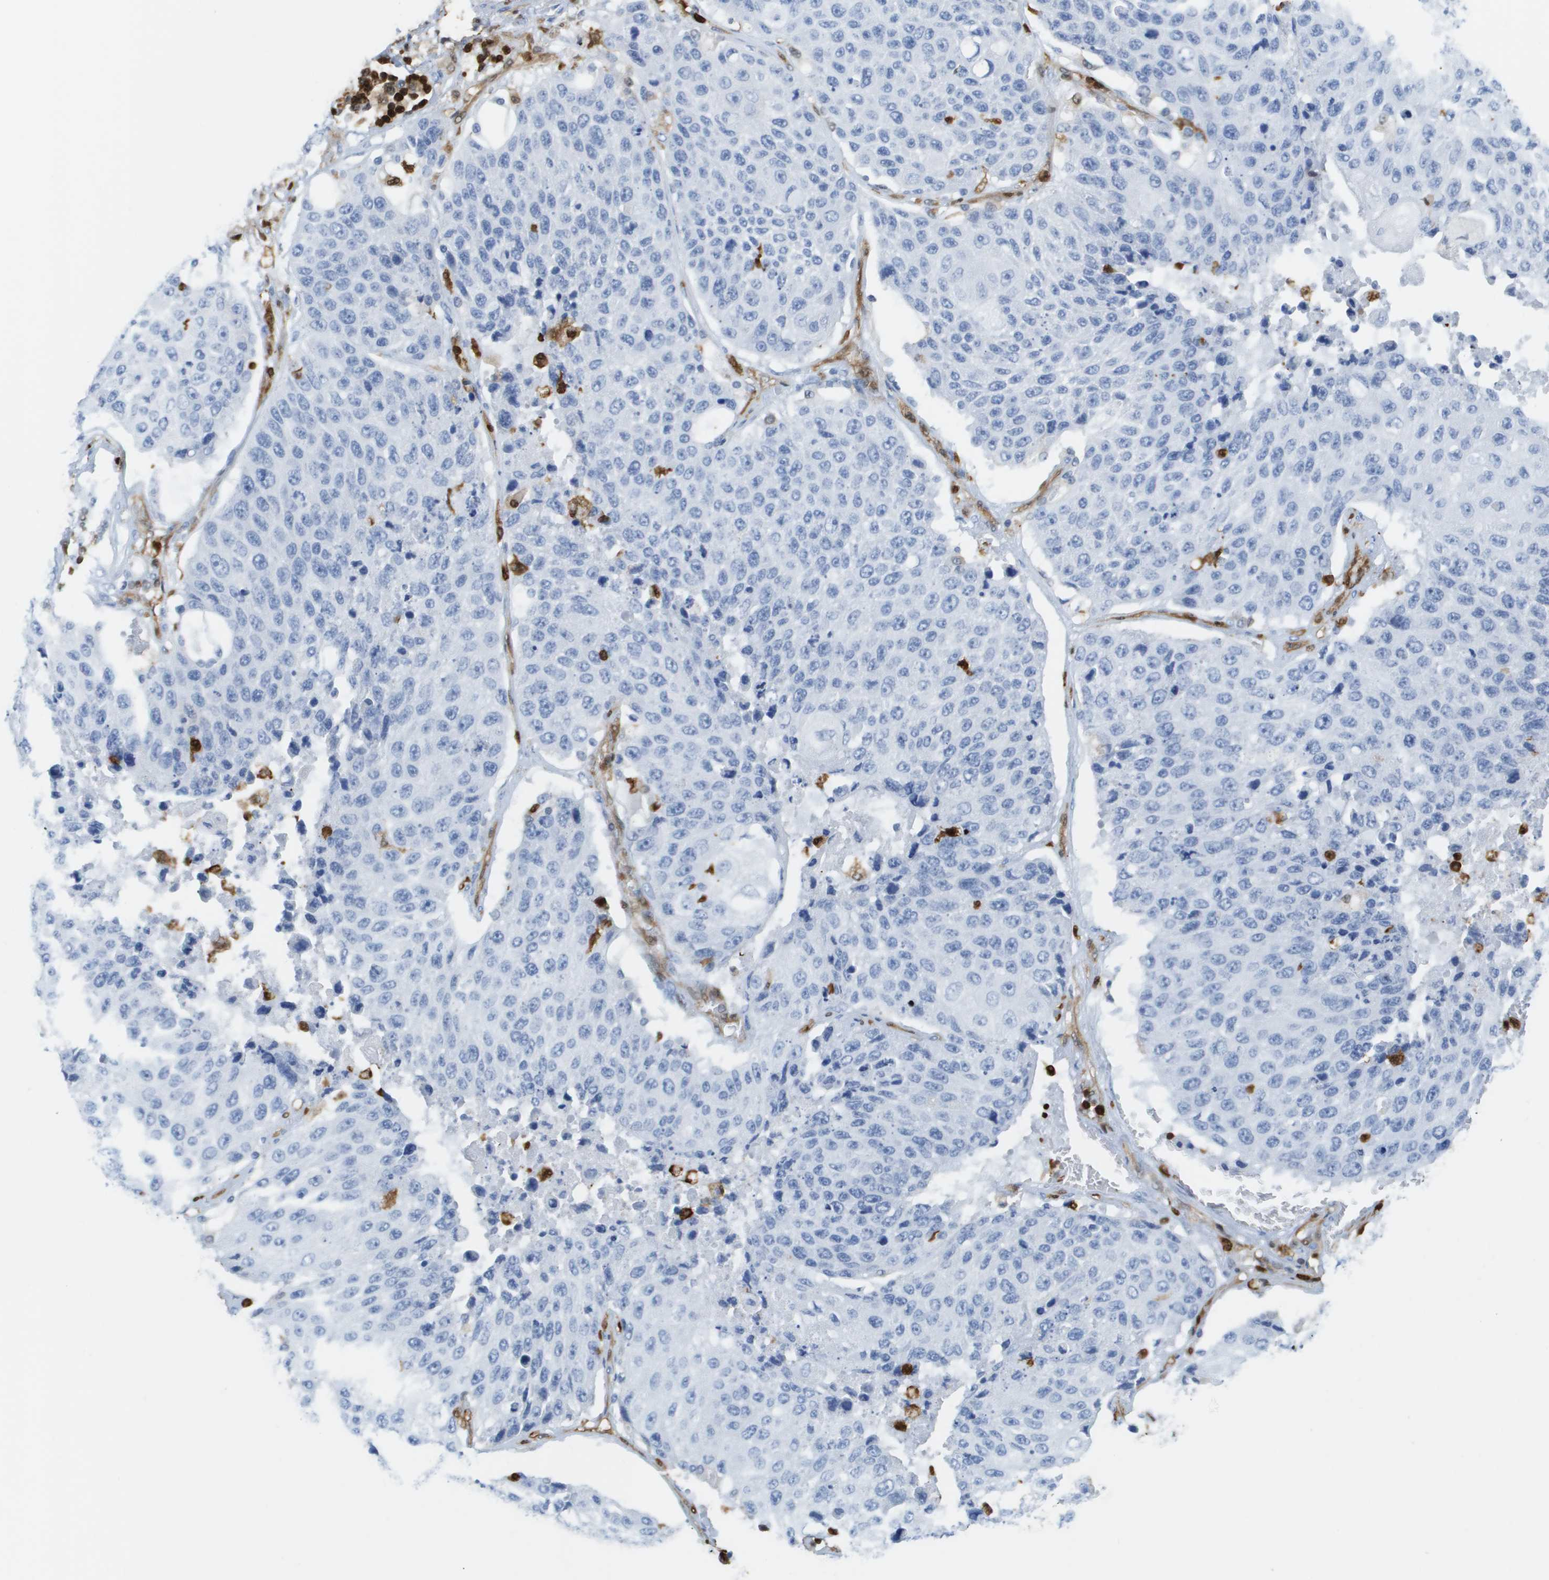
{"staining": {"intensity": "negative", "quantity": "none", "location": "none"}, "tissue": "lung cancer", "cell_type": "Tumor cells", "image_type": "cancer", "snomed": [{"axis": "morphology", "description": "Squamous cell carcinoma, NOS"}, {"axis": "topography", "description": "Lung"}], "caption": "This is an immunohistochemistry image of human squamous cell carcinoma (lung). There is no positivity in tumor cells.", "gene": "DOCK5", "patient": {"sex": "male", "age": 61}}